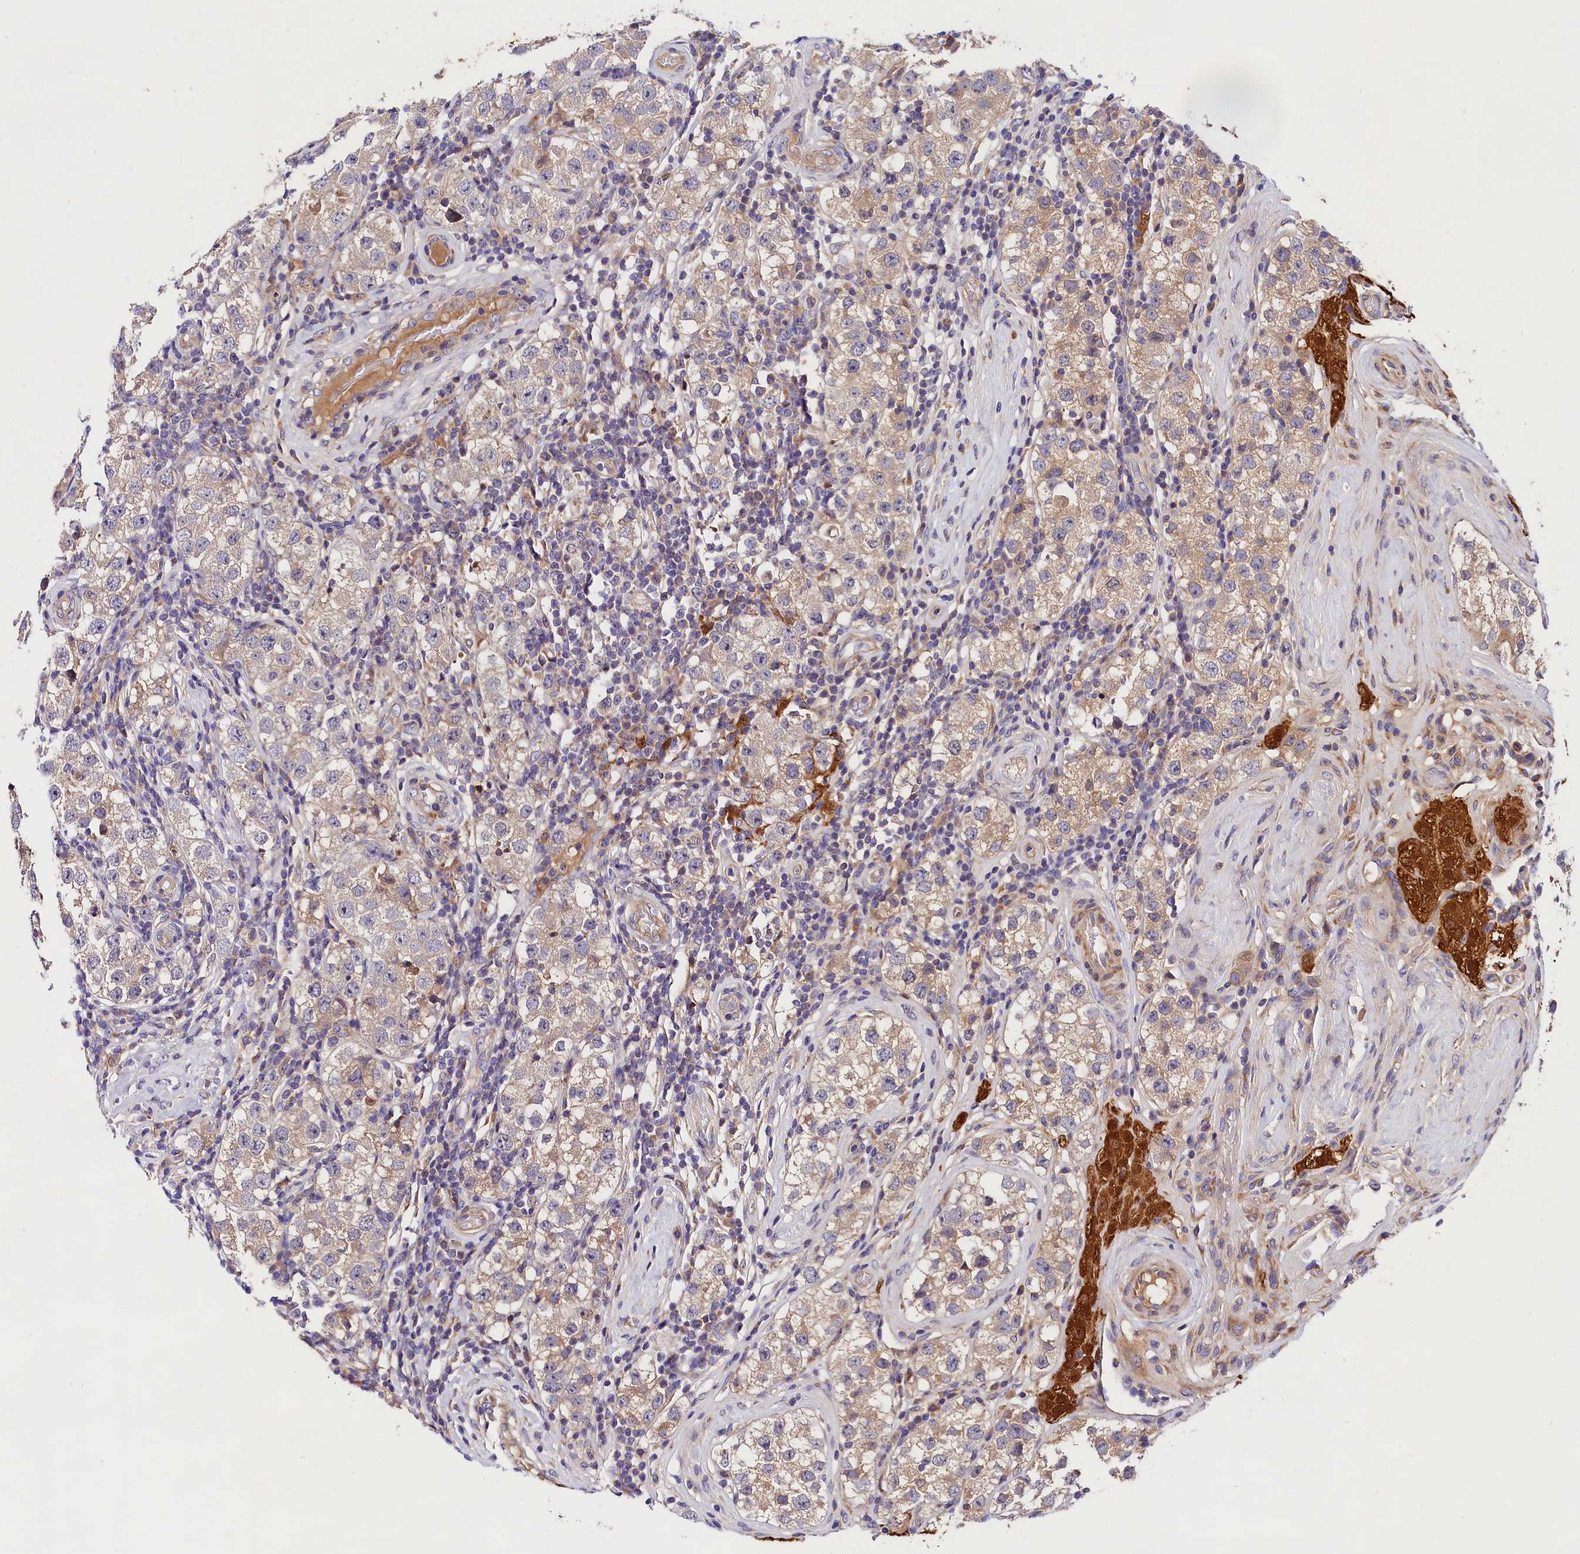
{"staining": {"intensity": "weak", "quantity": "<25%", "location": "cytoplasmic/membranous"}, "tissue": "testis cancer", "cell_type": "Tumor cells", "image_type": "cancer", "snomed": [{"axis": "morphology", "description": "Seminoma, NOS"}, {"axis": "topography", "description": "Testis"}], "caption": "This is an immunohistochemistry histopathology image of human seminoma (testis). There is no positivity in tumor cells.", "gene": "SPG11", "patient": {"sex": "male", "age": 34}}